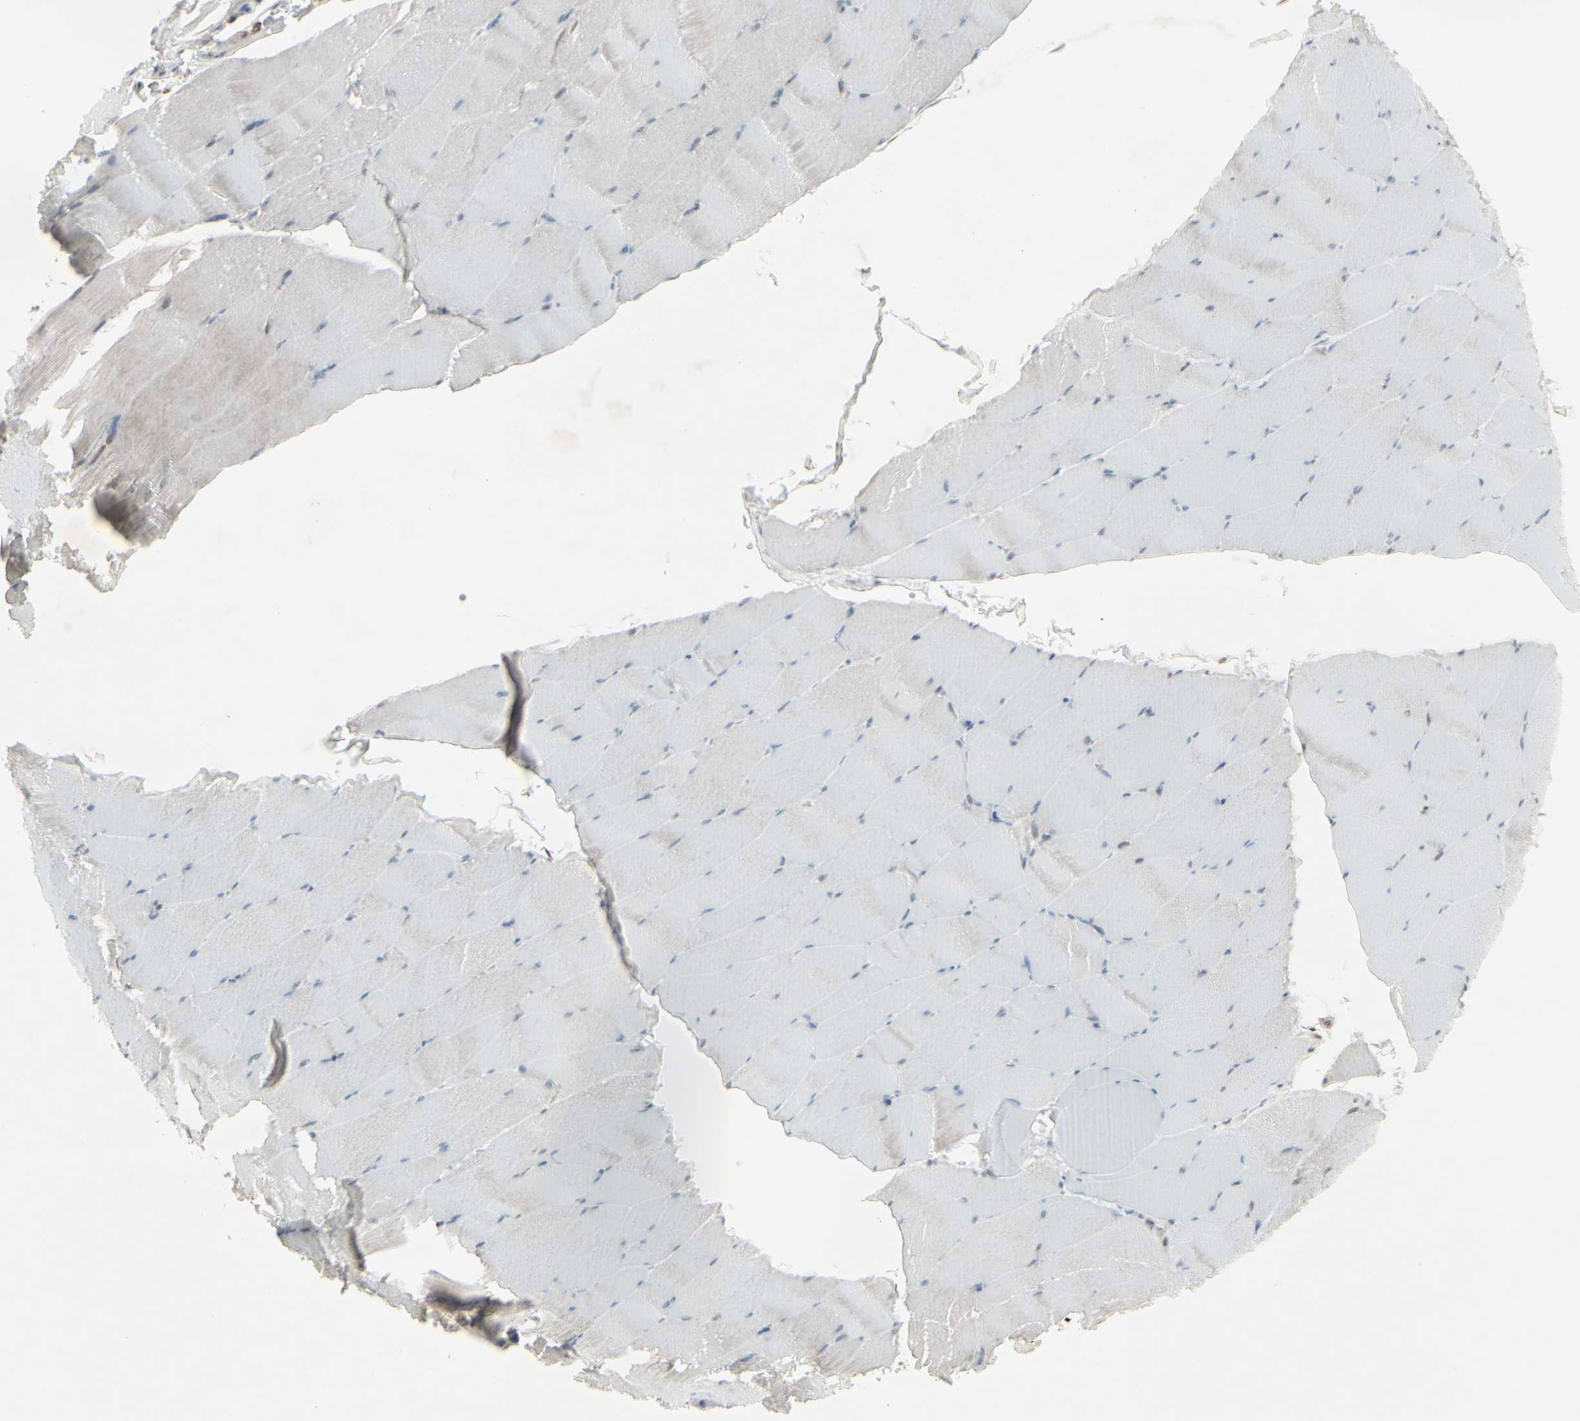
{"staining": {"intensity": "moderate", "quantity": ">75%", "location": "cytoplasmic/membranous"}, "tissue": "skeletal muscle", "cell_type": "Myocytes", "image_type": "normal", "snomed": [{"axis": "morphology", "description": "Normal tissue, NOS"}, {"axis": "topography", "description": "Skeletal muscle"}], "caption": "This micrograph displays immunohistochemistry staining of benign skeletal muscle, with medium moderate cytoplasmic/membranous staining in about >75% of myocytes.", "gene": "CD33", "patient": {"sex": "male", "age": 62}}